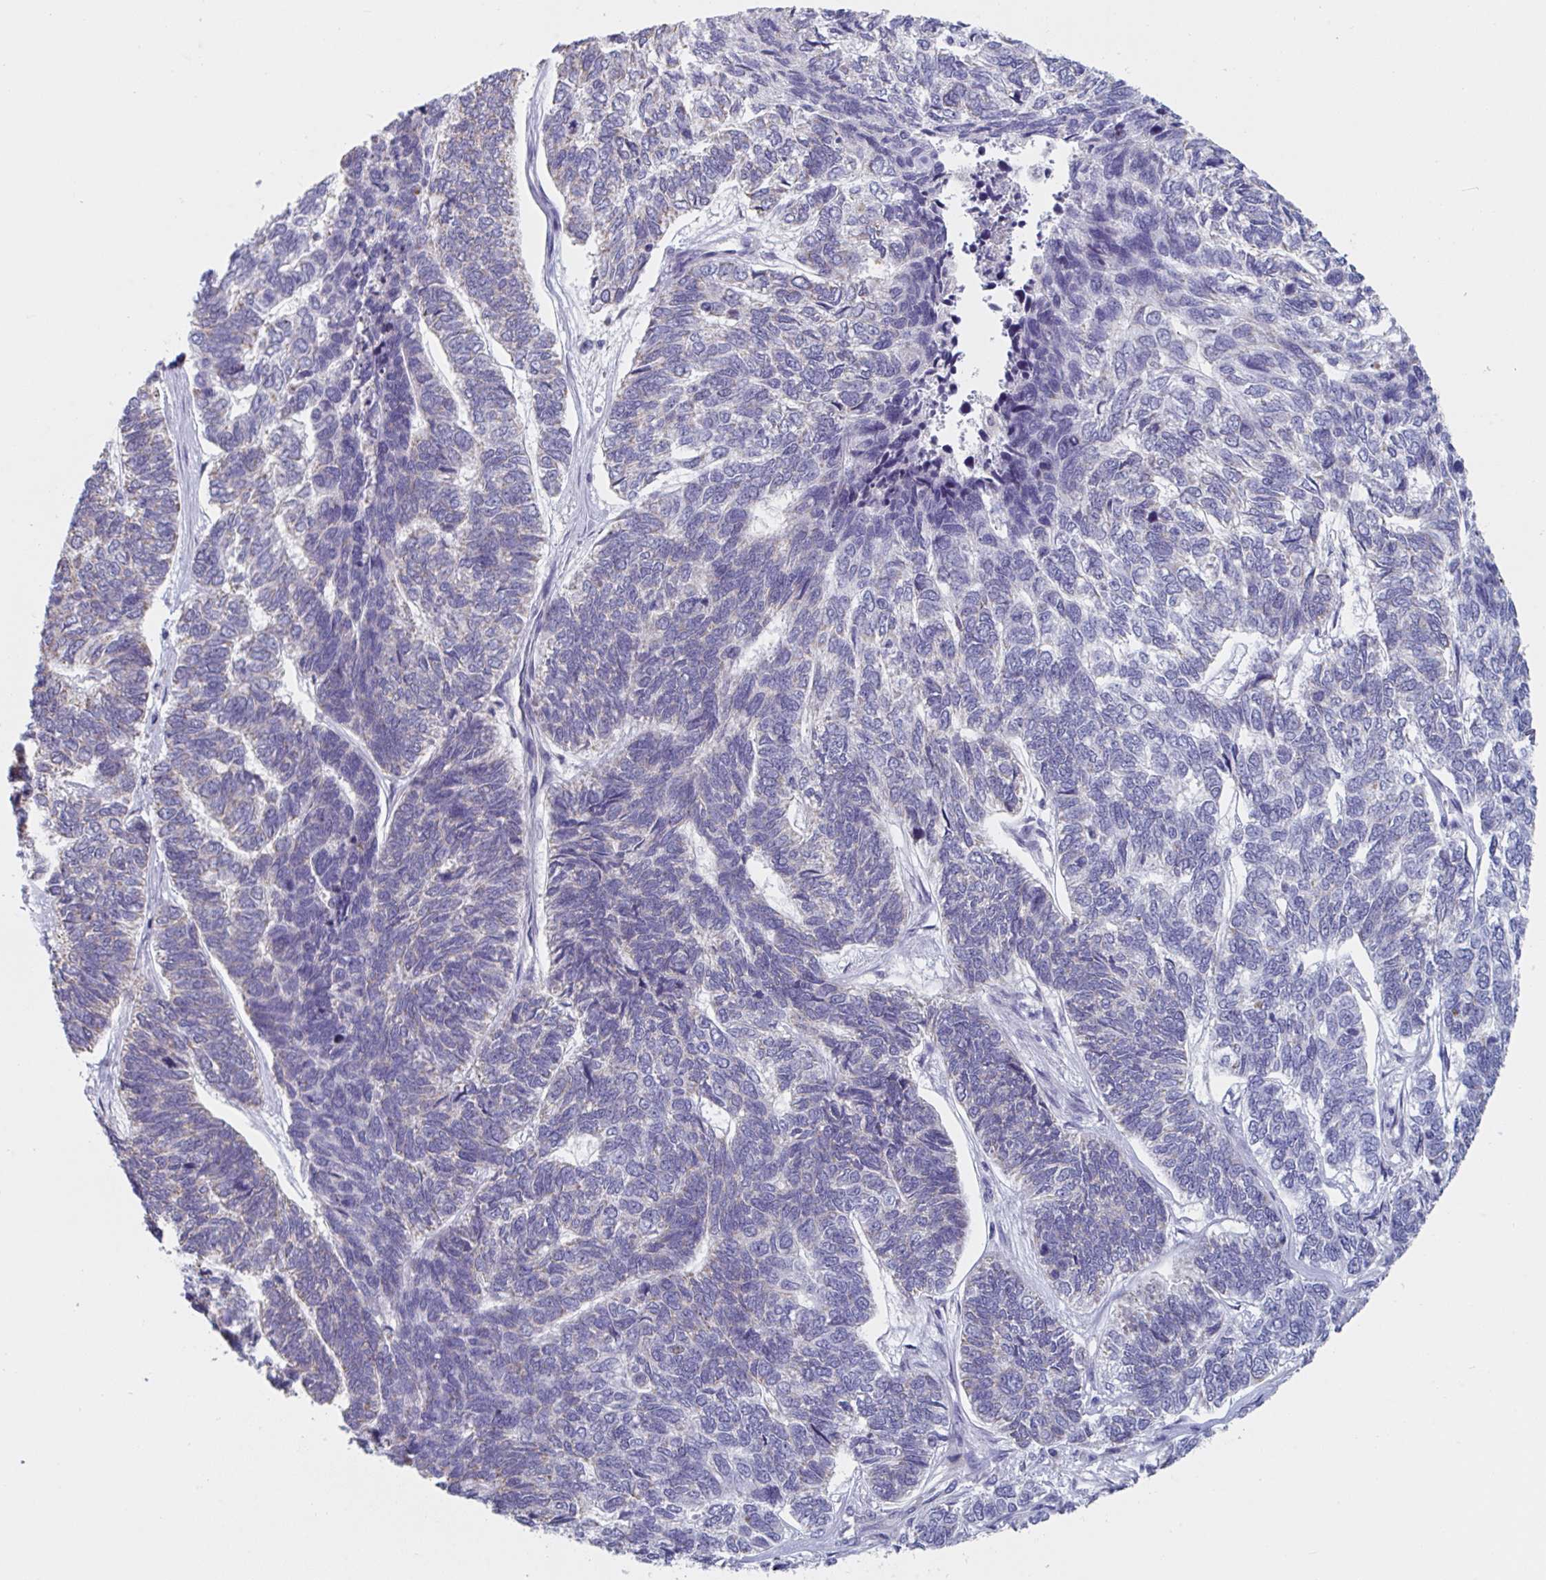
{"staining": {"intensity": "negative", "quantity": "none", "location": "none"}, "tissue": "skin cancer", "cell_type": "Tumor cells", "image_type": "cancer", "snomed": [{"axis": "morphology", "description": "Basal cell carcinoma"}, {"axis": "topography", "description": "Skin"}], "caption": "Histopathology image shows no significant protein positivity in tumor cells of skin cancer (basal cell carcinoma). (Stains: DAB immunohistochemistry with hematoxylin counter stain, Microscopy: brightfield microscopy at high magnification).", "gene": "NDUFC2", "patient": {"sex": "female", "age": 65}}